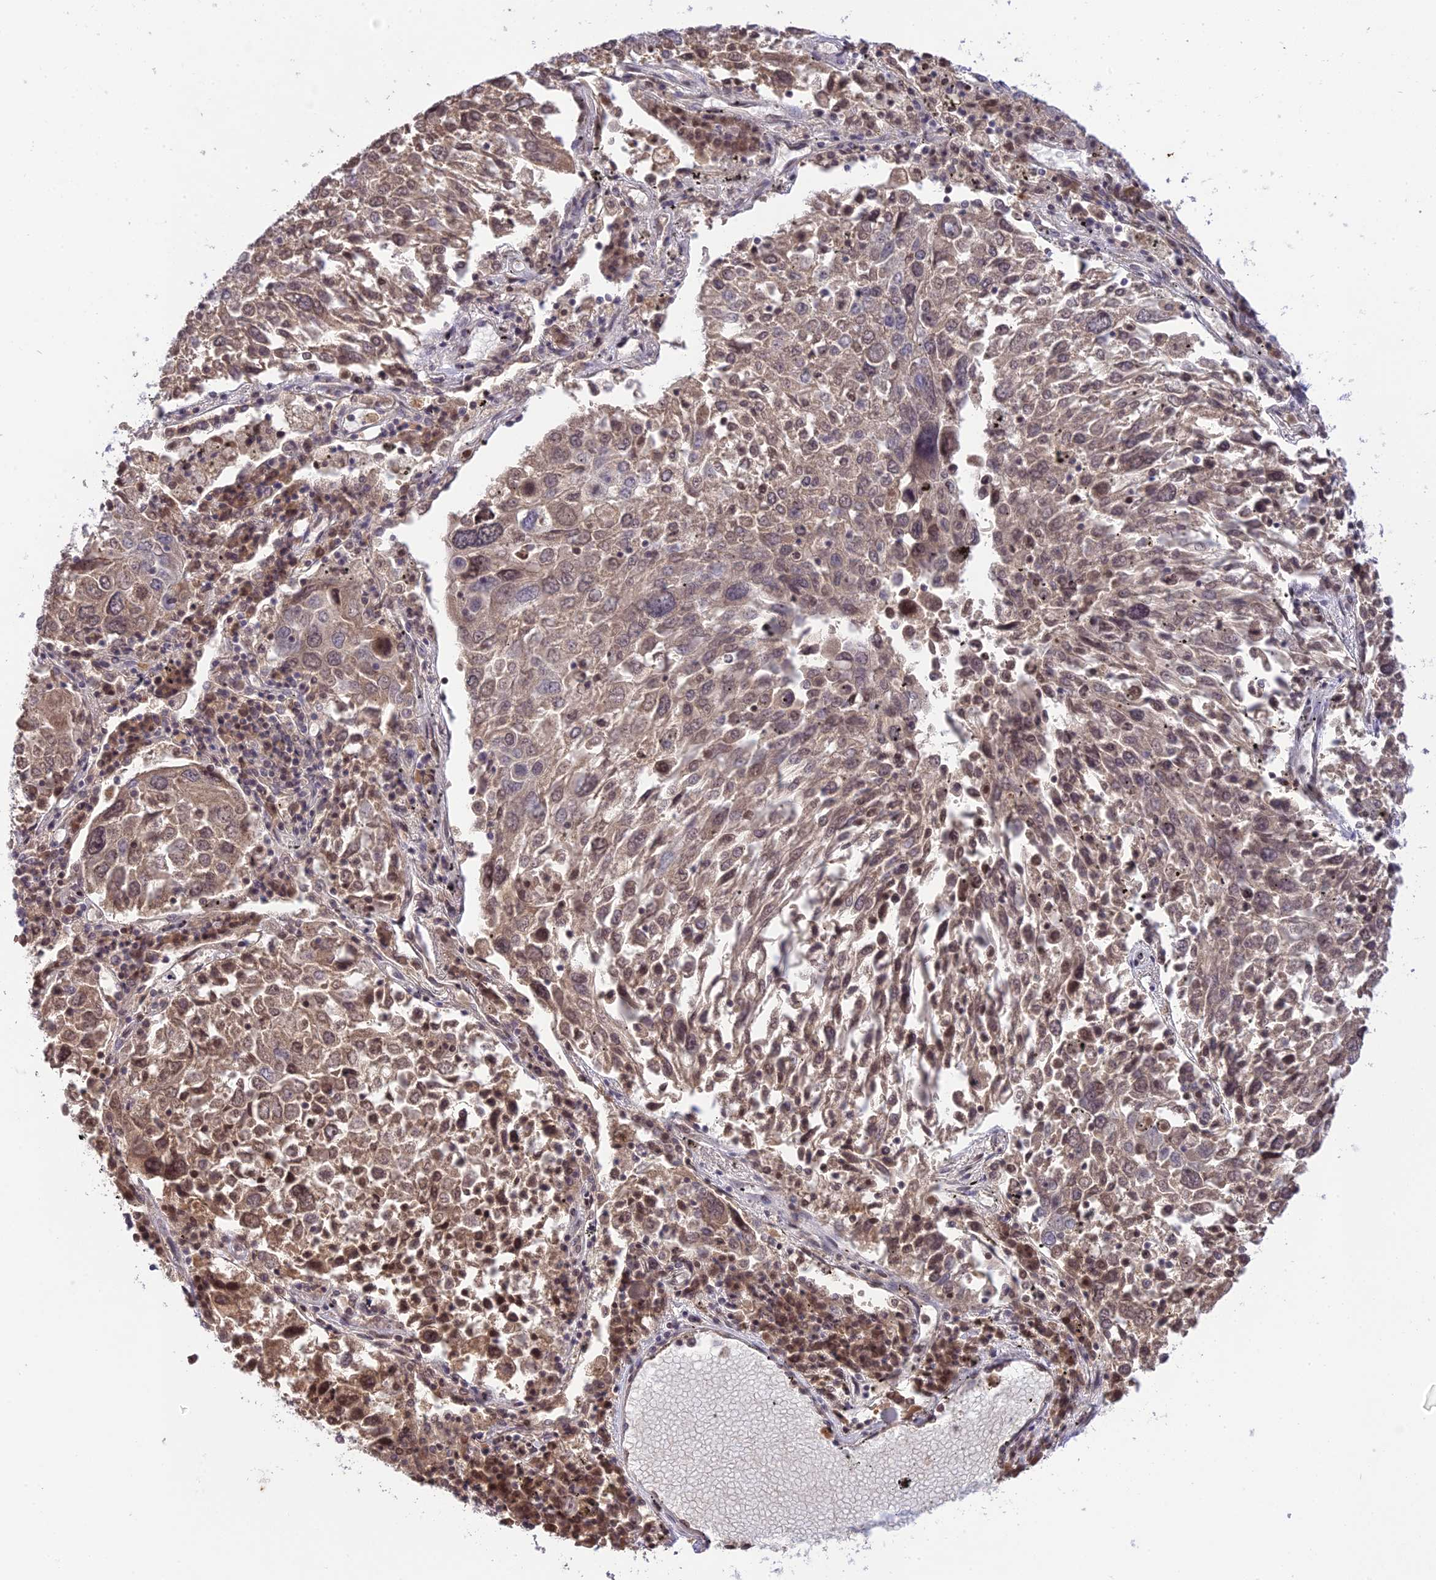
{"staining": {"intensity": "moderate", "quantity": ">75%", "location": "cytoplasmic/membranous"}, "tissue": "lung cancer", "cell_type": "Tumor cells", "image_type": "cancer", "snomed": [{"axis": "morphology", "description": "Squamous cell carcinoma, NOS"}, {"axis": "topography", "description": "Lung"}], "caption": "Moderate cytoplasmic/membranous staining is seen in approximately >75% of tumor cells in lung cancer (squamous cell carcinoma).", "gene": "TEKT1", "patient": {"sex": "male", "age": 65}}